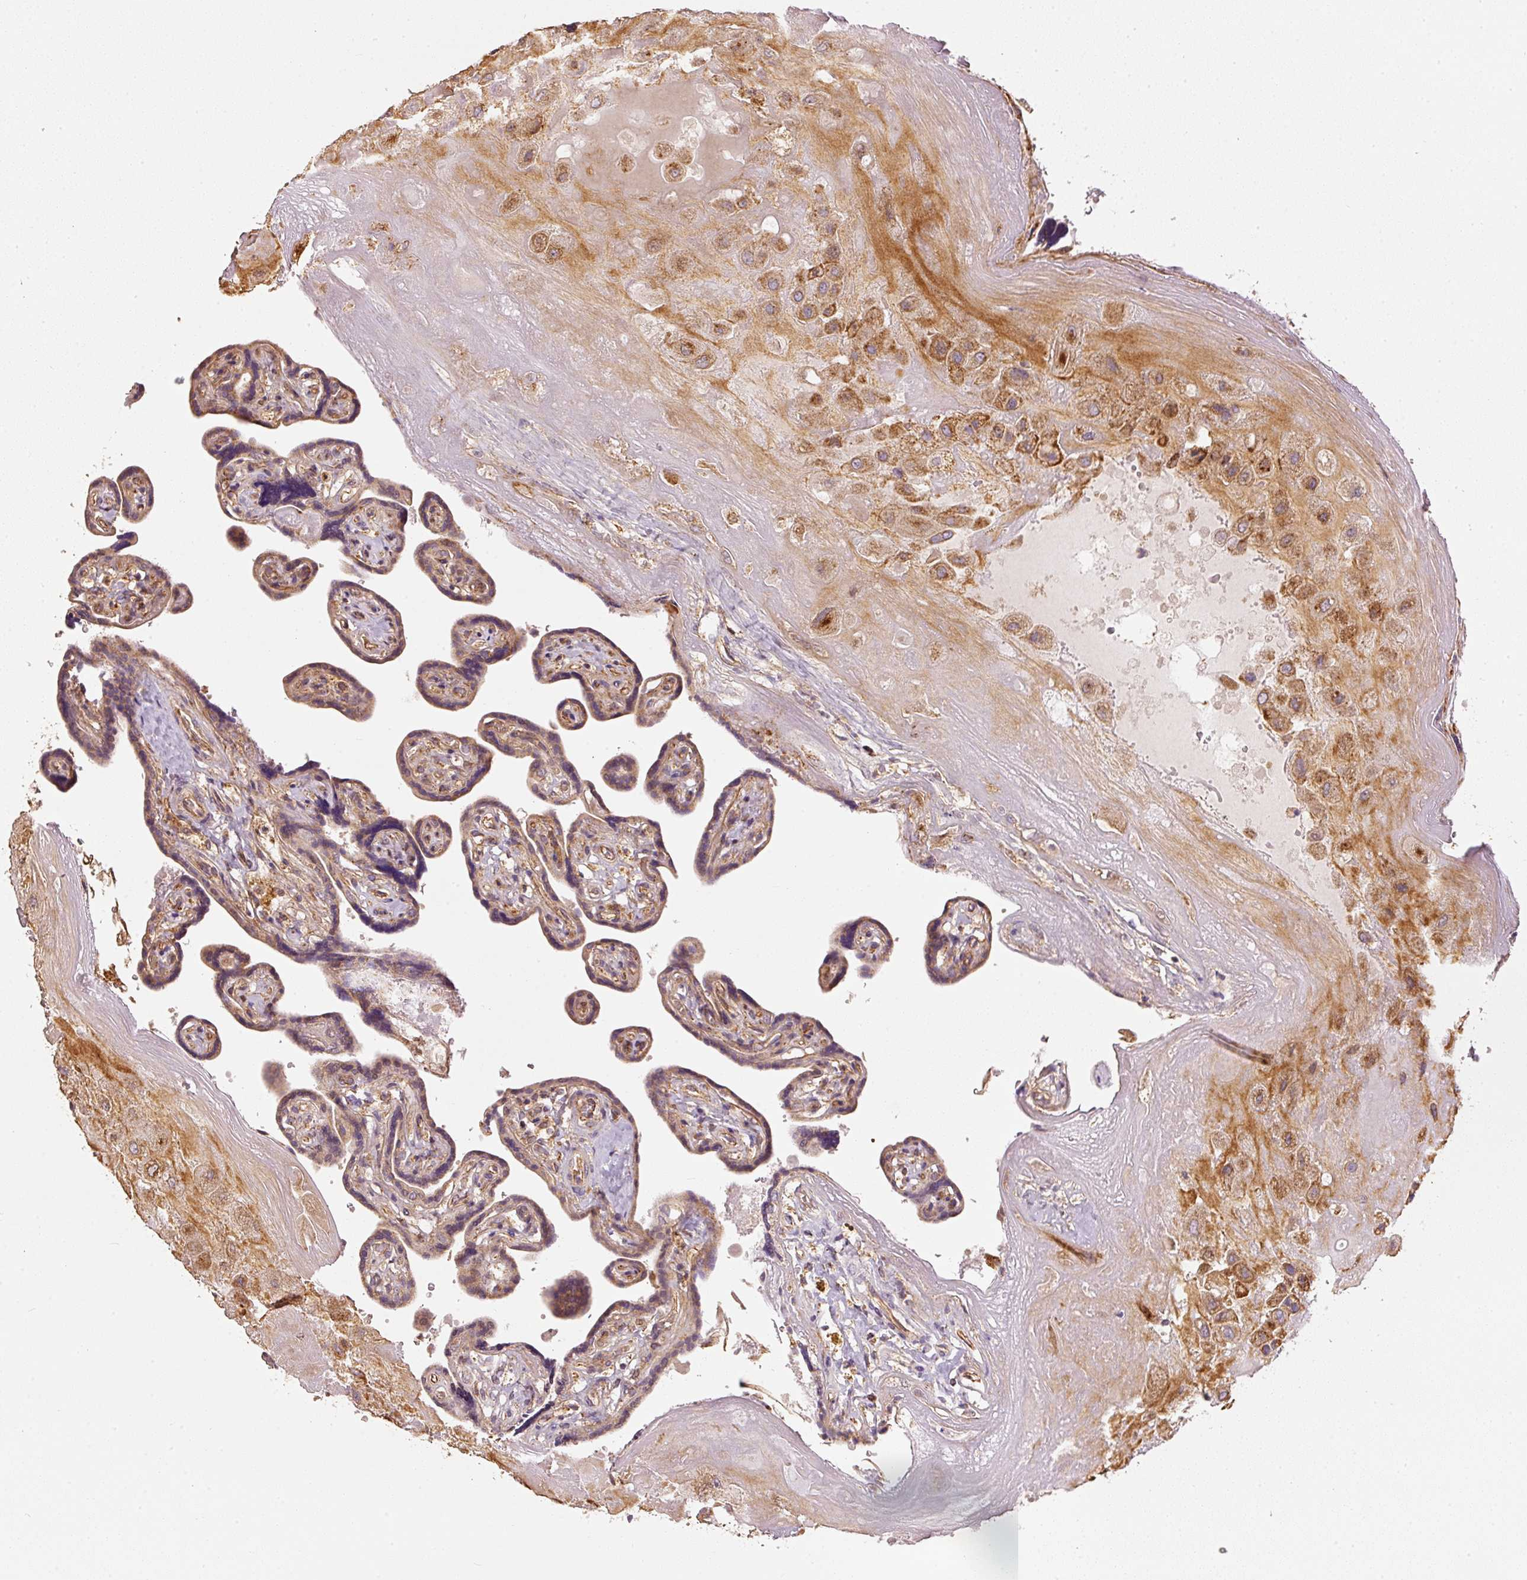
{"staining": {"intensity": "moderate", "quantity": ">75%", "location": "cytoplasmic/membranous"}, "tissue": "placenta", "cell_type": "Decidual cells", "image_type": "normal", "snomed": [{"axis": "morphology", "description": "Normal tissue, NOS"}, {"axis": "topography", "description": "Placenta"}], "caption": "IHC micrograph of benign placenta: human placenta stained using immunohistochemistry (IHC) reveals medium levels of moderate protein expression localized specifically in the cytoplasmic/membranous of decidual cells, appearing as a cytoplasmic/membranous brown color.", "gene": "MTHFD1L", "patient": {"sex": "female", "age": 32}}